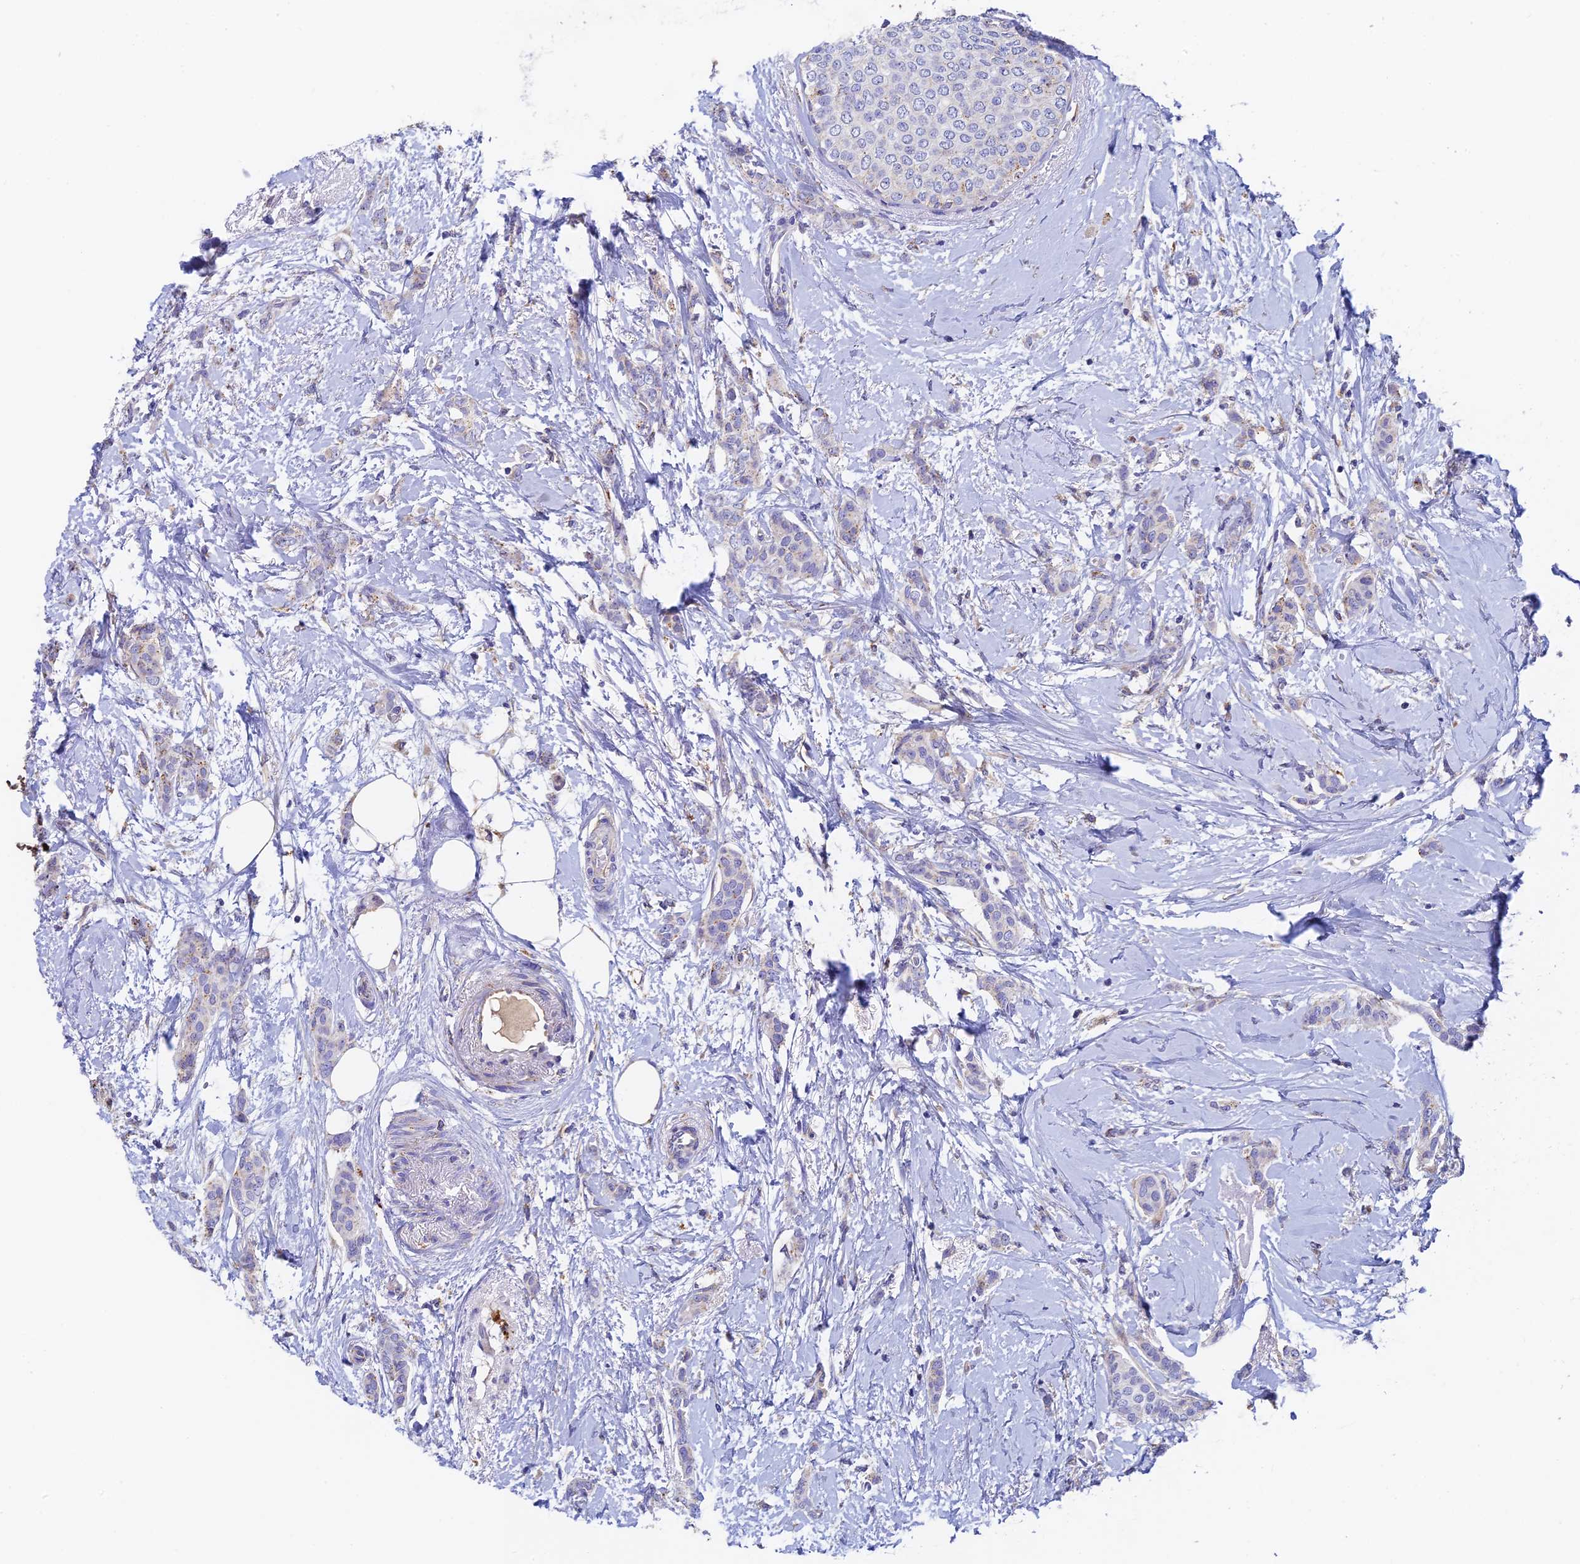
{"staining": {"intensity": "negative", "quantity": "none", "location": "none"}, "tissue": "breast cancer", "cell_type": "Tumor cells", "image_type": "cancer", "snomed": [{"axis": "morphology", "description": "Duct carcinoma"}, {"axis": "topography", "description": "Breast"}], "caption": "This is an immunohistochemistry image of breast infiltrating ductal carcinoma. There is no staining in tumor cells.", "gene": "RPGRIP1L", "patient": {"sex": "female", "age": 72}}